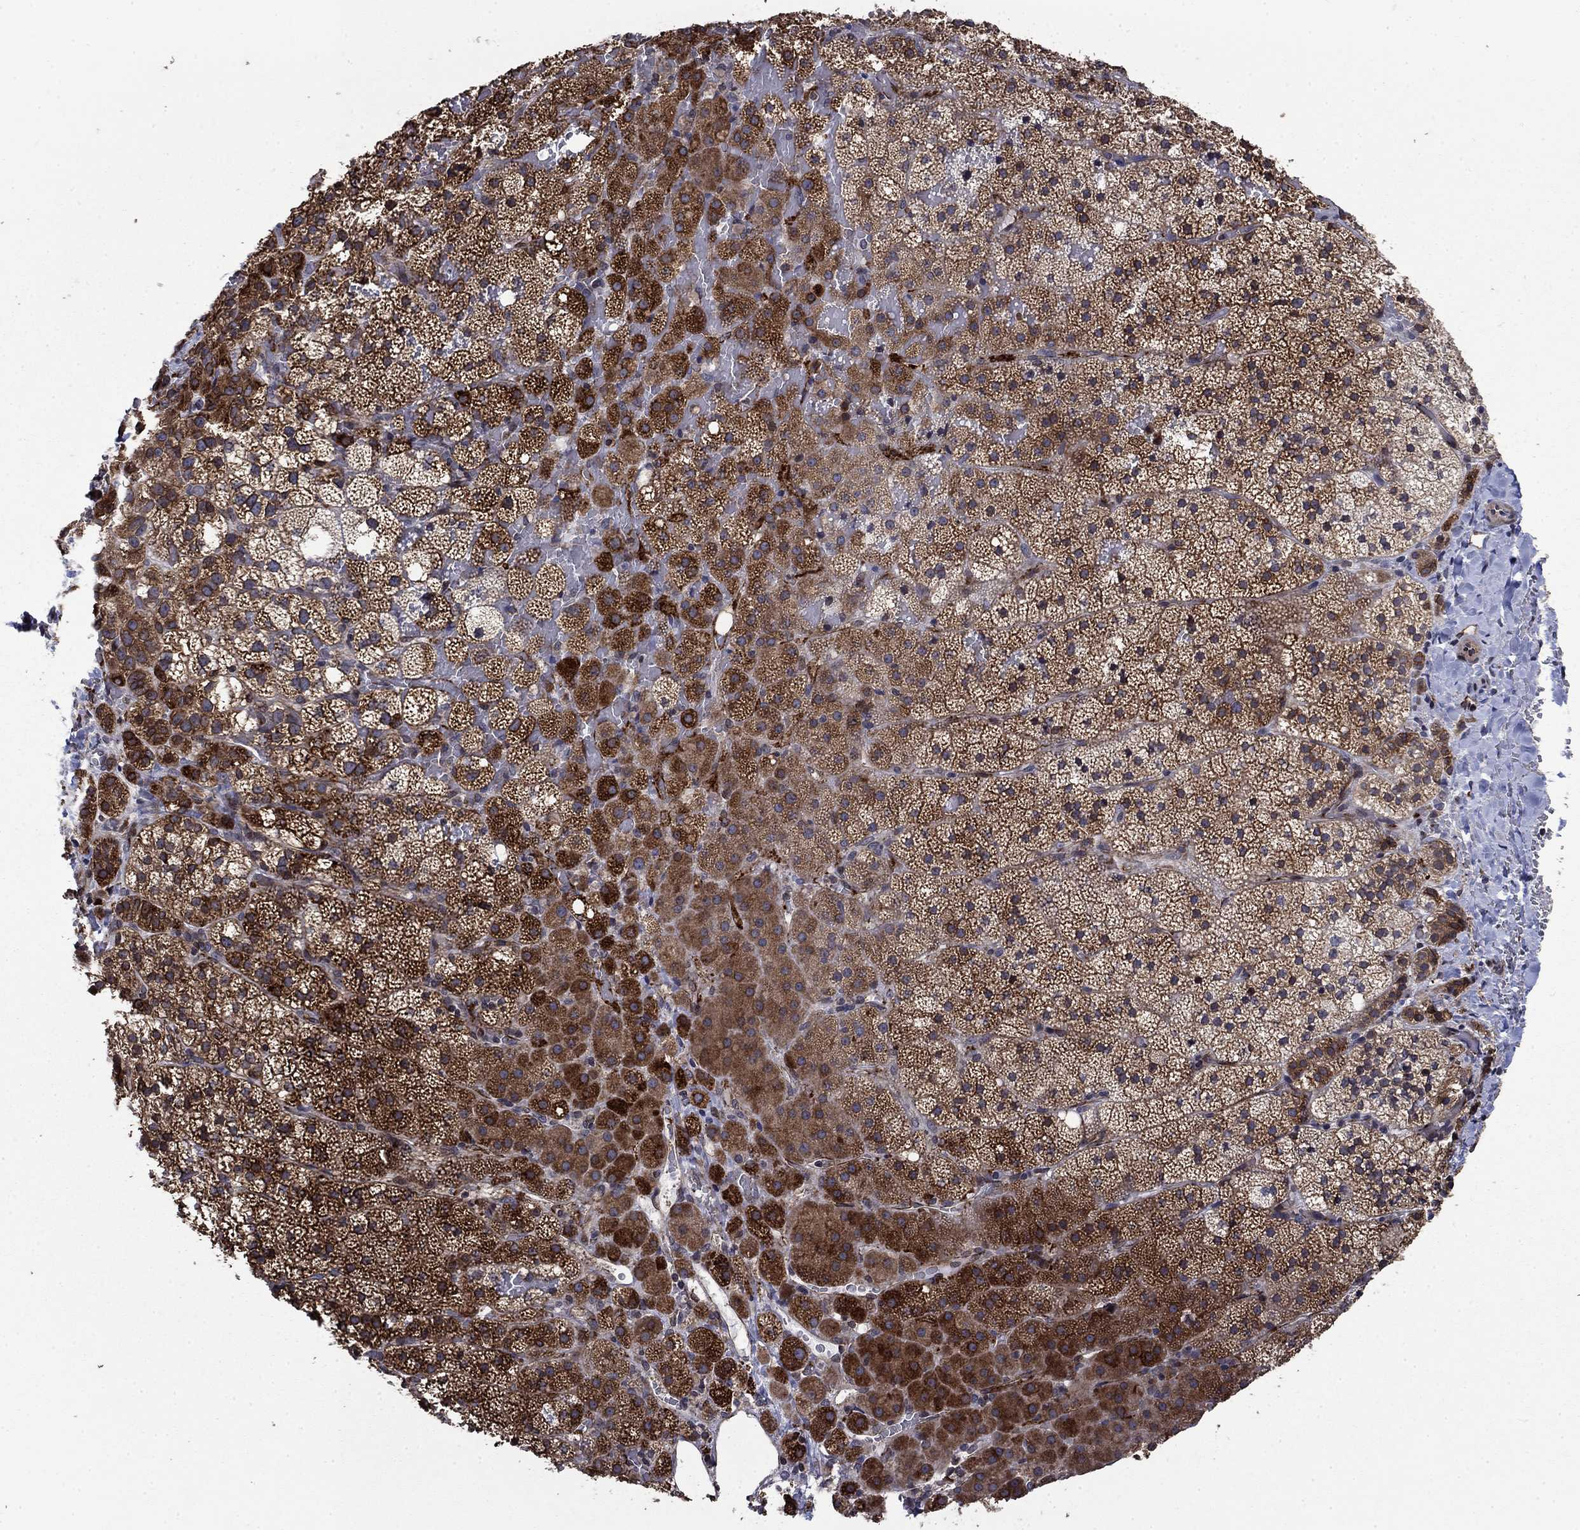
{"staining": {"intensity": "strong", "quantity": ">75%", "location": "cytoplasmic/membranous"}, "tissue": "adrenal gland", "cell_type": "Glandular cells", "image_type": "normal", "snomed": [{"axis": "morphology", "description": "Normal tissue, NOS"}, {"axis": "topography", "description": "Adrenal gland"}], "caption": "This micrograph demonstrates immunohistochemistry staining of unremarkable human adrenal gland, with high strong cytoplasmic/membranous expression in about >75% of glandular cells.", "gene": "DHRS7", "patient": {"sex": "male", "age": 53}}